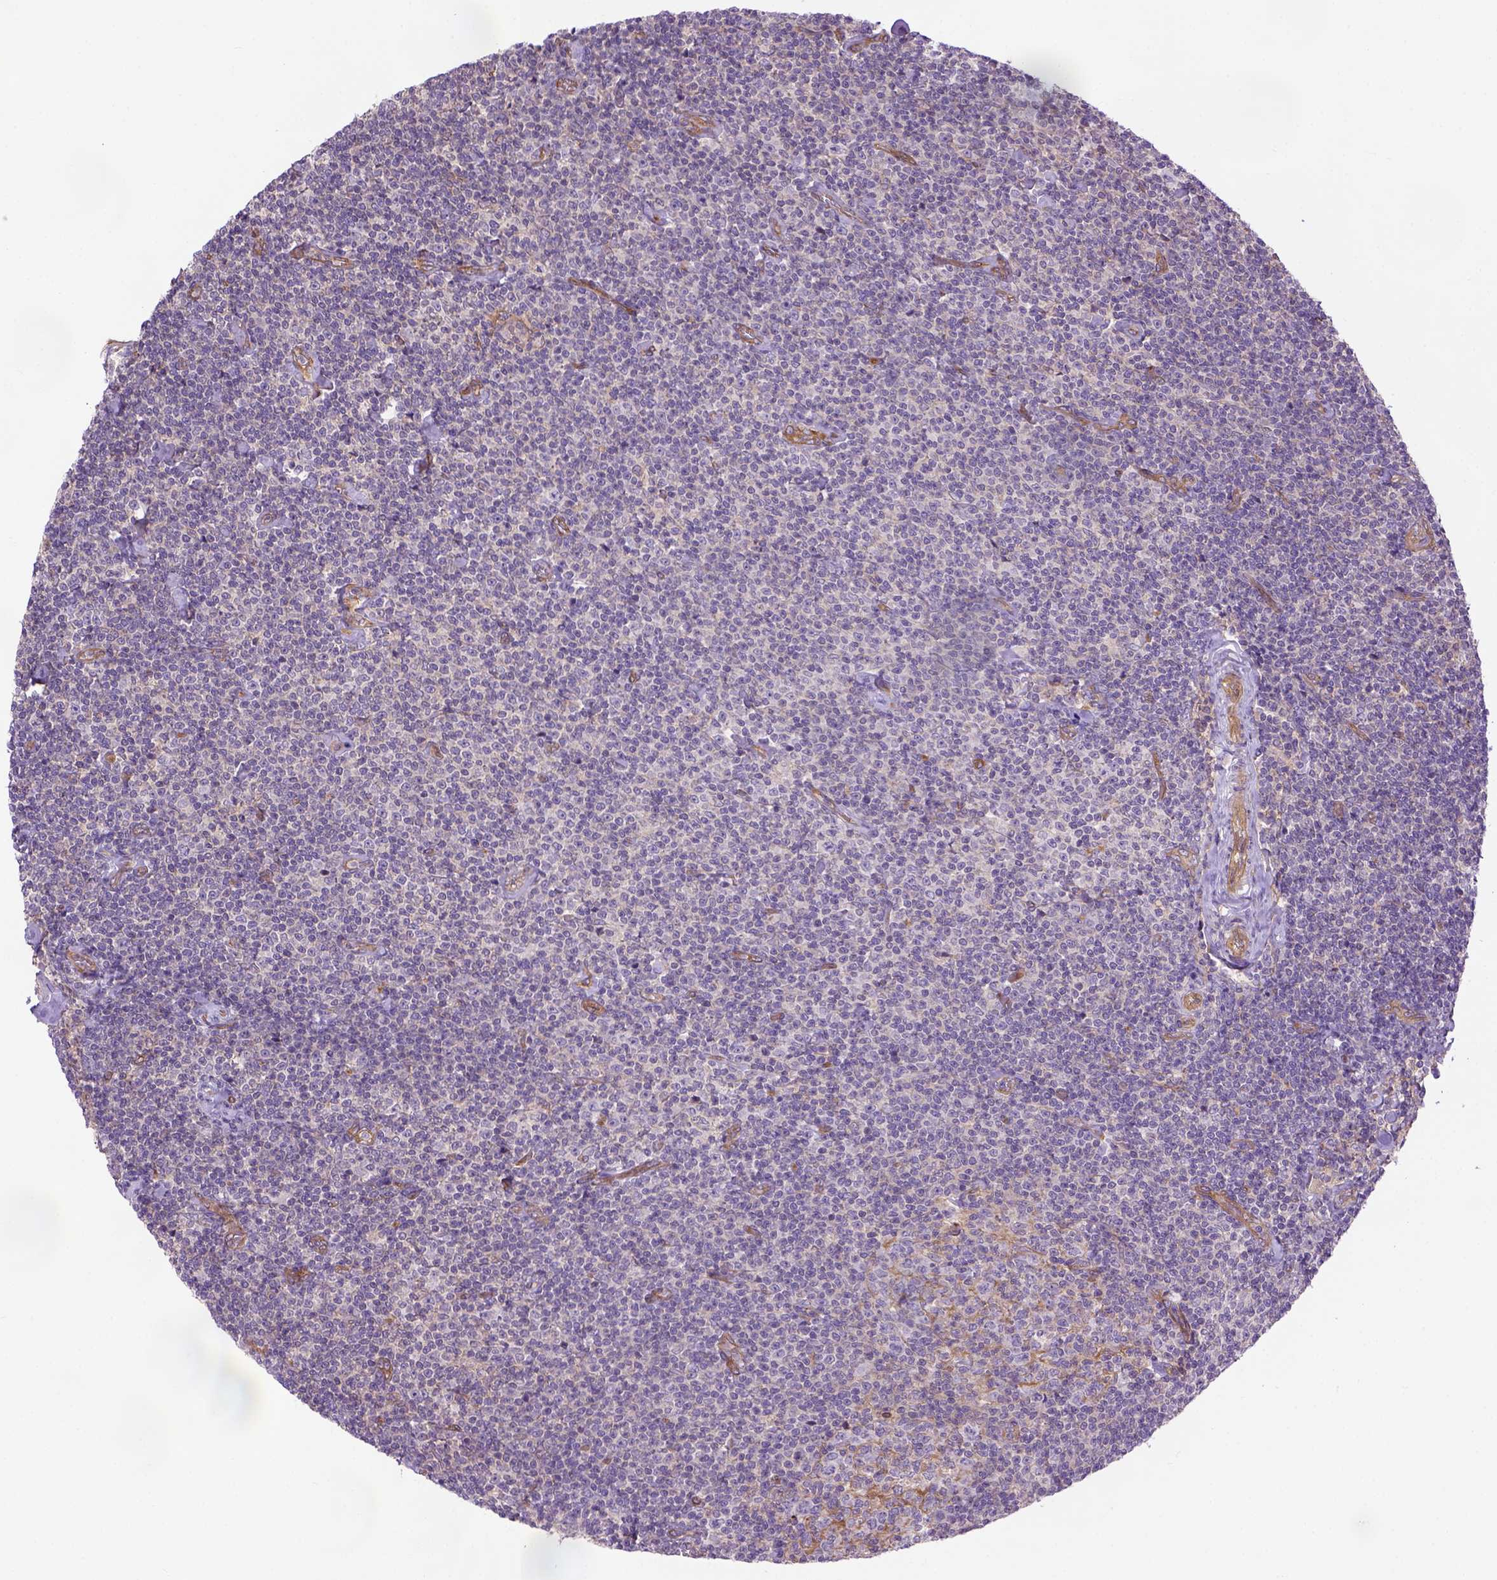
{"staining": {"intensity": "negative", "quantity": "none", "location": "none"}, "tissue": "lymphoma", "cell_type": "Tumor cells", "image_type": "cancer", "snomed": [{"axis": "morphology", "description": "Malignant lymphoma, non-Hodgkin's type, Low grade"}, {"axis": "topography", "description": "Lymph node"}], "caption": "Image shows no significant protein expression in tumor cells of lymphoma.", "gene": "CASKIN2", "patient": {"sex": "male", "age": 81}}